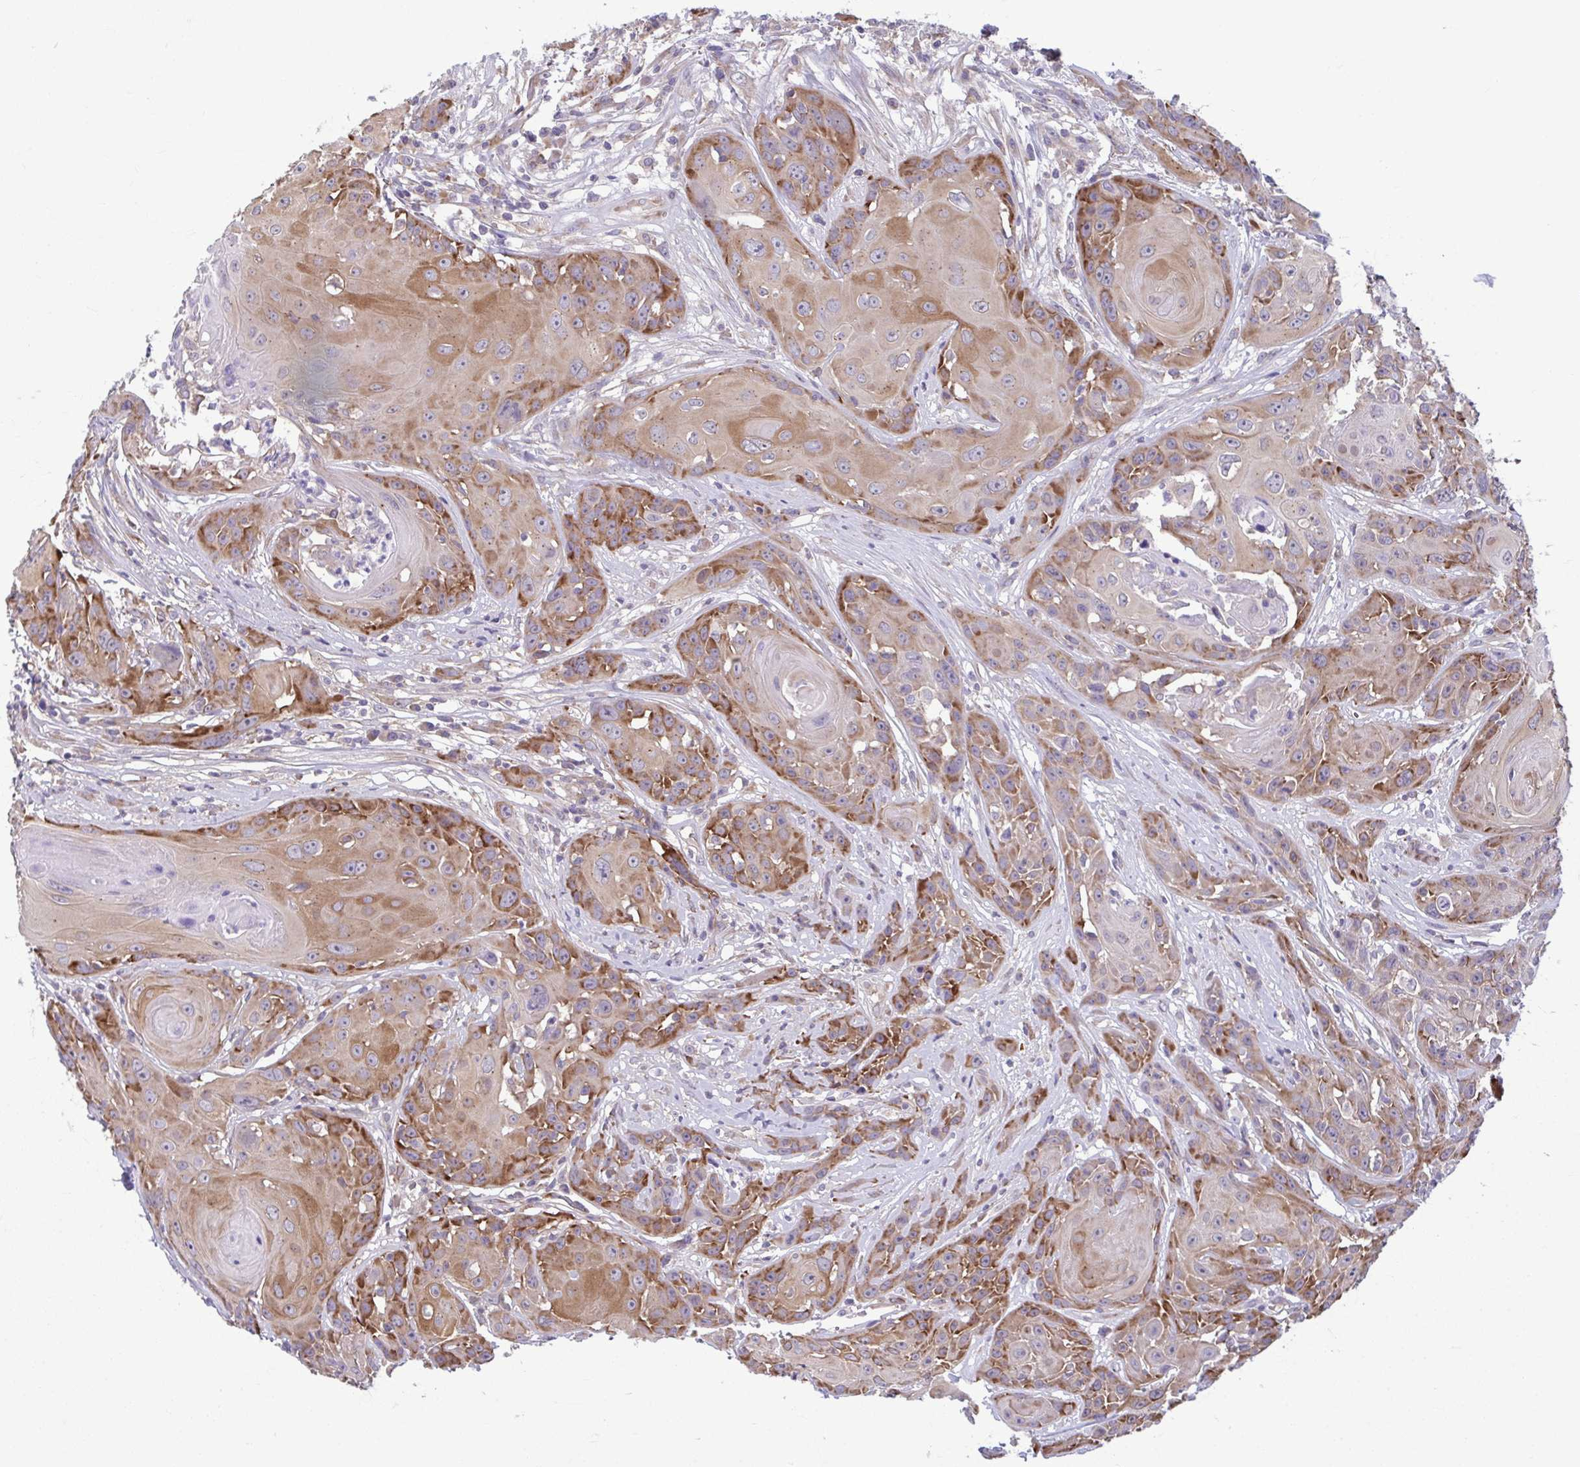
{"staining": {"intensity": "moderate", "quantity": ">75%", "location": "cytoplasmic/membranous"}, "tissue": "head and neck cancer", "cell_type": "Tumor cells", "image_type": "cancer", "snomed": [{"axis": "morphology", "description": "Squamous cell carcinoma, NOS"}, {"axis": "topography", "description": "Skin"}, {"axis": "topography", "description": "Head-Neck"}], "caption": "Immunohistochemistry (DAB (3,3'-diaminobenzidine)) staining of squamous cell carcinoma (head and neck) exhibits moderate cytoplasmic/membranous protein positivity in approximately >75% of tumor cells. (IHC, brightfield microscopy, high magnification).", "gene": "TMEM108", "patient": {"sex": "male", "age": 80}}